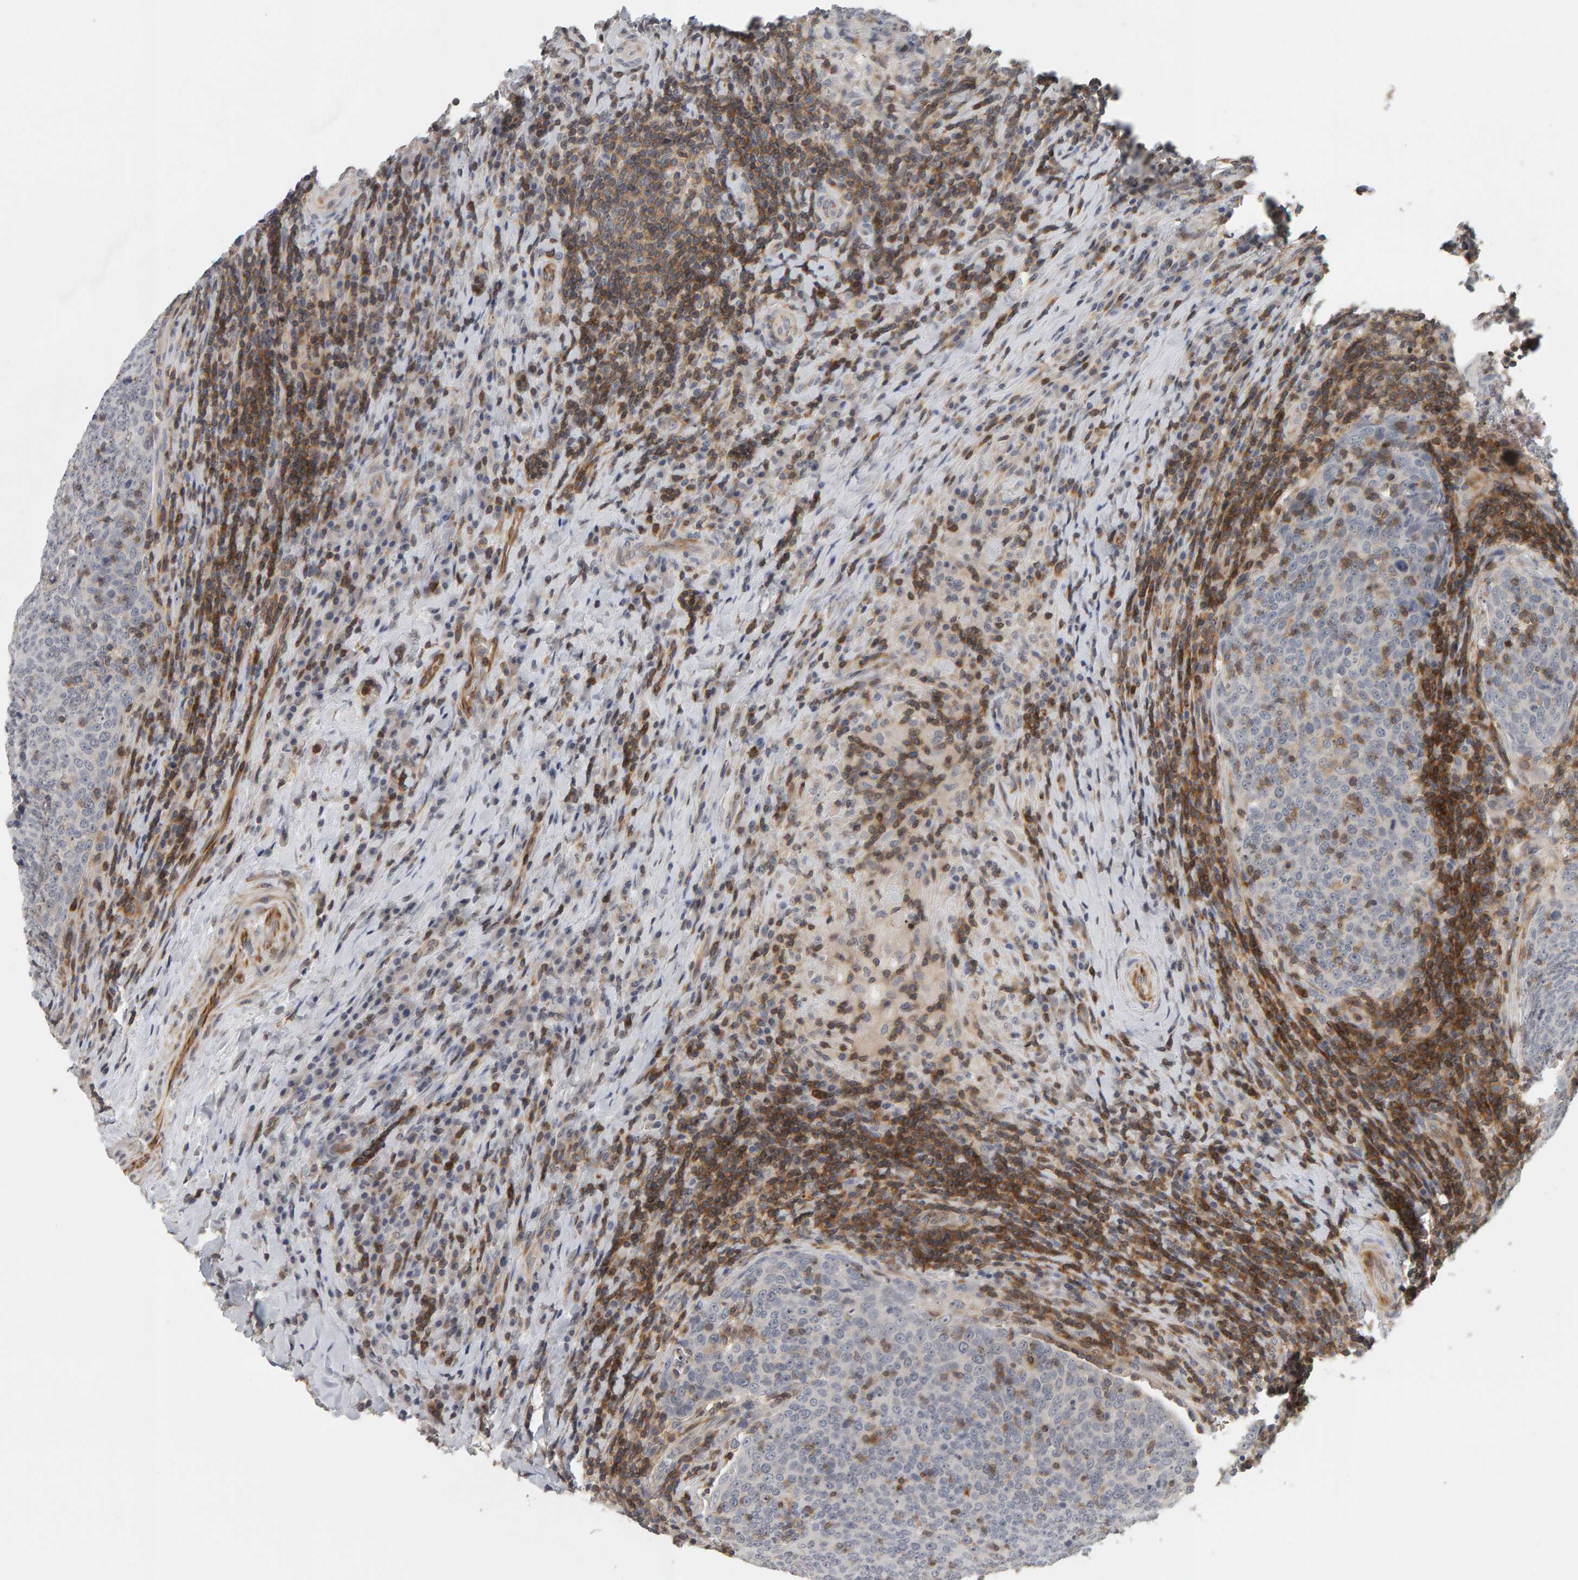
{"staining": {"intensity": "weak", "quantity": "<25%", "location": "cytoplasmic/membranous"}, "tissue": "head and neck cancer", "cell_type": "Tumor cells", "image_type": "cancer", "snomed": [{"axis": "morphology", "description": "Squamous cell carcinoma, NOS"}, {"axis": "morphology", "description": "Squamous cell carcinoma, metastatic, NOS"}, {"axis": "topography", "description": "Lymph node"}, {"axis": "topography", "description": "Head-Neck"}], "caption": "An immunohistochemistry (IHC) micrograph of squamous cell carcinoma (head and neck) is shown. There is no staining in tumor cells of squamous cell carcinoma (head and neck).", "gene": "TEFM", "patient": {"sex": "male", "age": 62}}